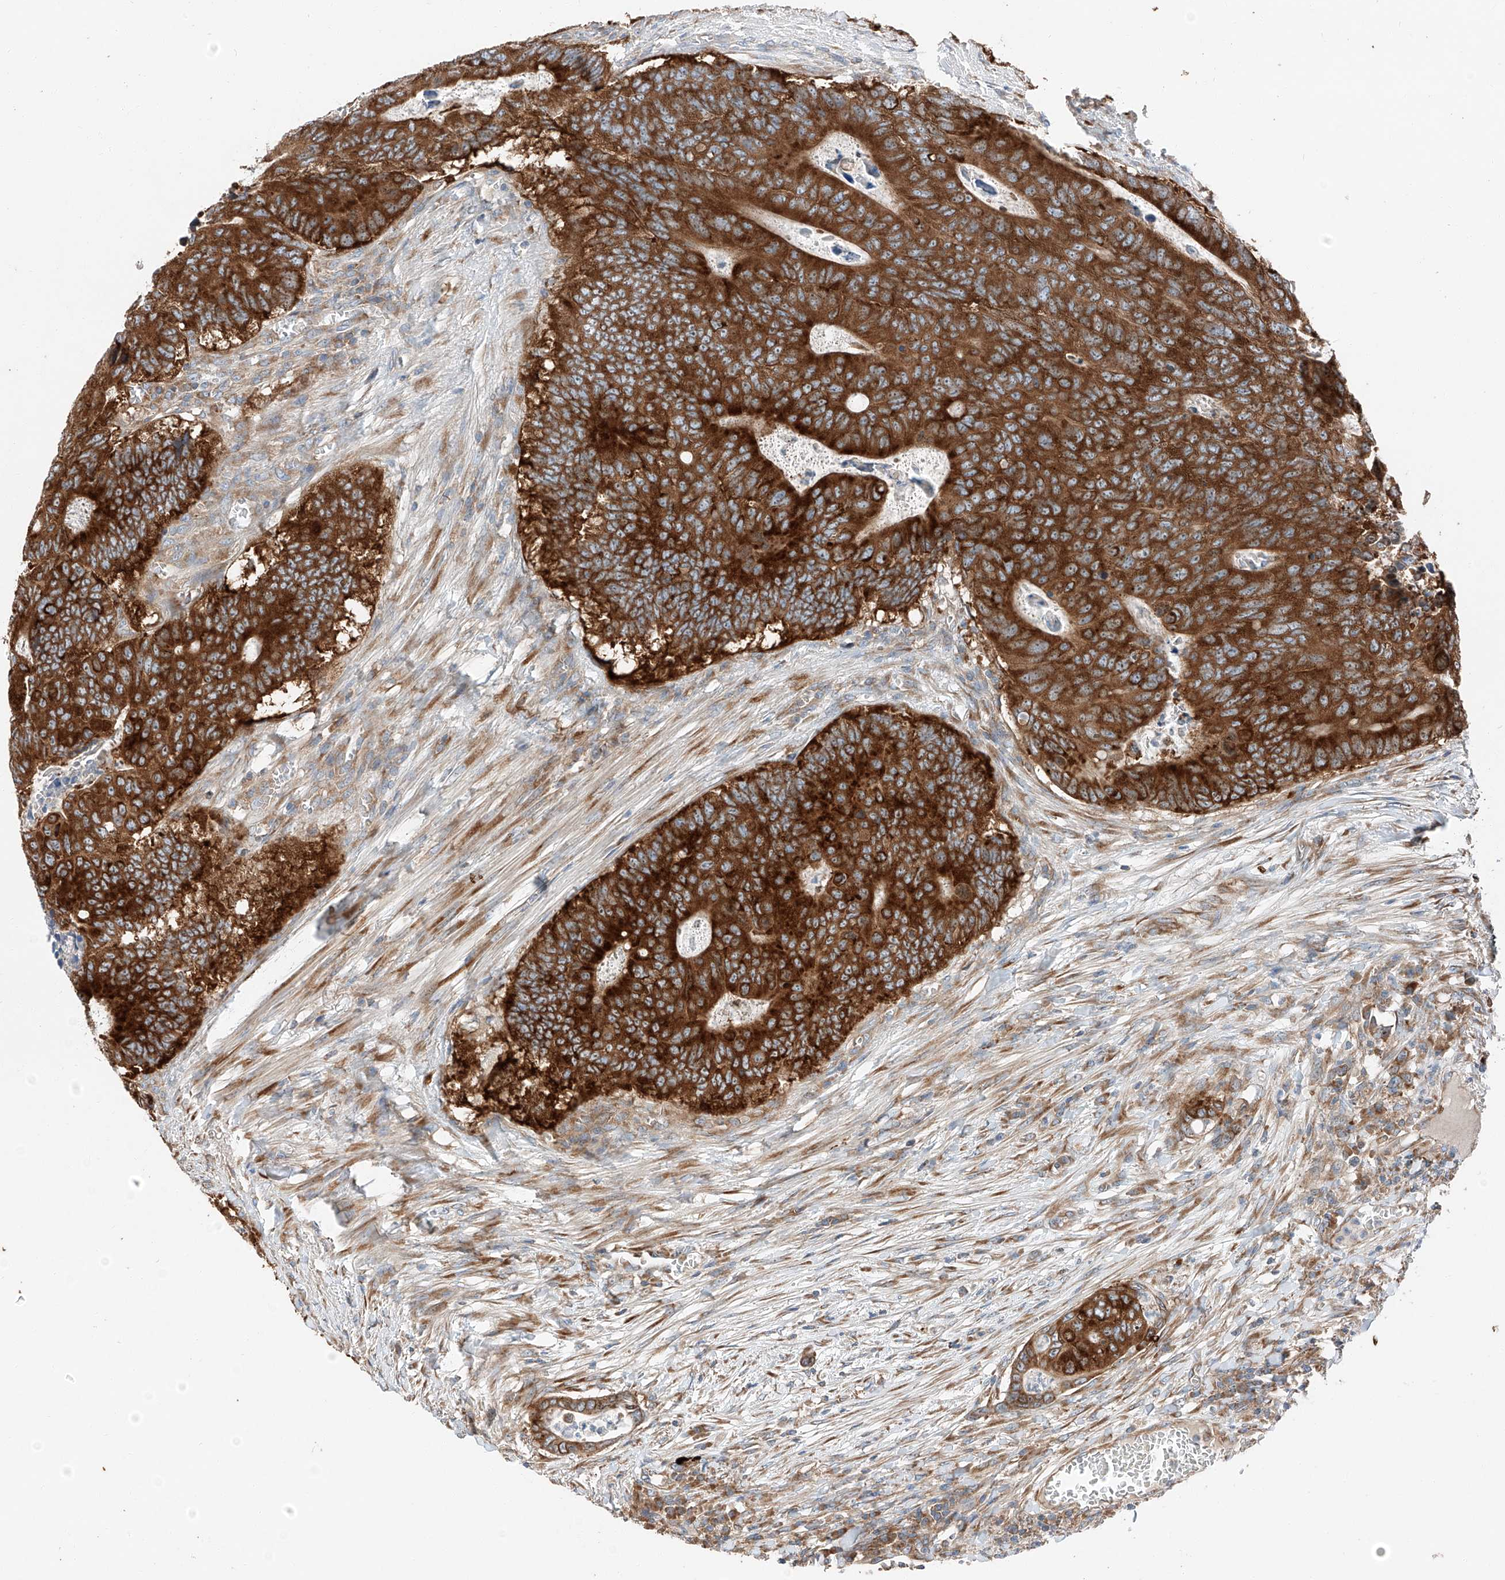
{"staining": {"intensity": "strong", "quantity": ">75%", "location": "cytoplasmic/membranous"}, "tissue": "colorectal cancer", "cell_type": "Tumor cells", "image_type": "cancer", "snomed": [{"axis": "morphology", "description": "Adenocarcinoma, NOS"}, {"axis": "topography", "description": "Colon"}], "caption": "Colorectal adenocarcinoma was stained to show a protein in brown. There is high levels of strong cytoplasmic/membranous positivity in about >75% of tumor cells.", "gene": "ZC3H15", "patient": {"sex": "male", "age": 87}}